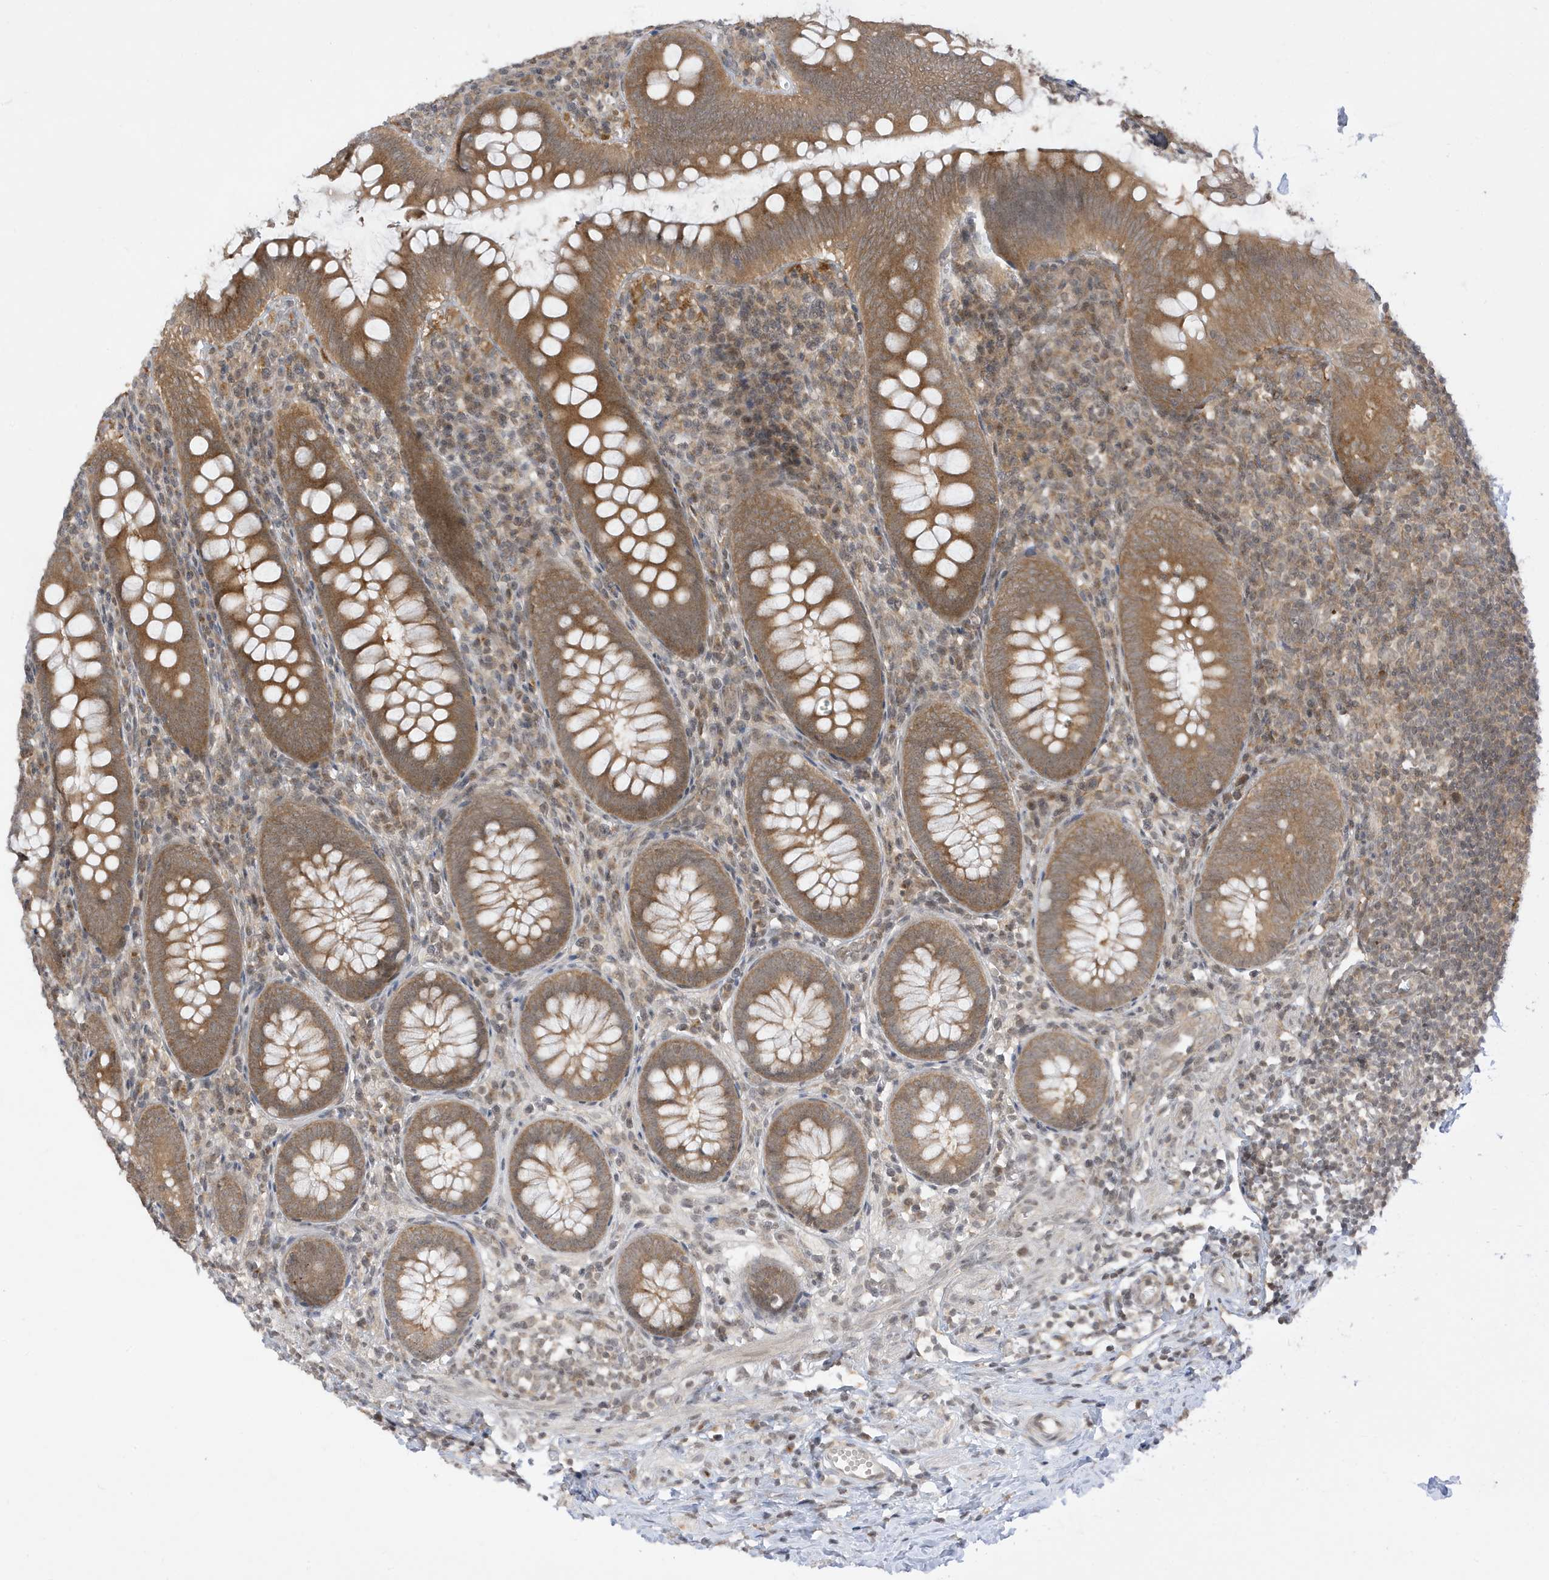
{"staining": {"intensity": "moderate", "quantity": ">75%", "location": "cytoplasmic/membranous,nuclear"}, "tissue": "appendix", "cell_type": "Glandular cells", "image_type": "normal", "snomed": [{"axis": "morphology", "description": "Normal tissue, NOS"}, {"axis": "topography", "description": "Appendix"}], "caption": "Immunohistochemical staining of normal appendix displays medium levels of moderate cytoplasmic/membranous,nuclear positivity in approximately >75% of glandular cells.", "gene": "TAB3", "patient": {"sex": "male", "age": 14}}